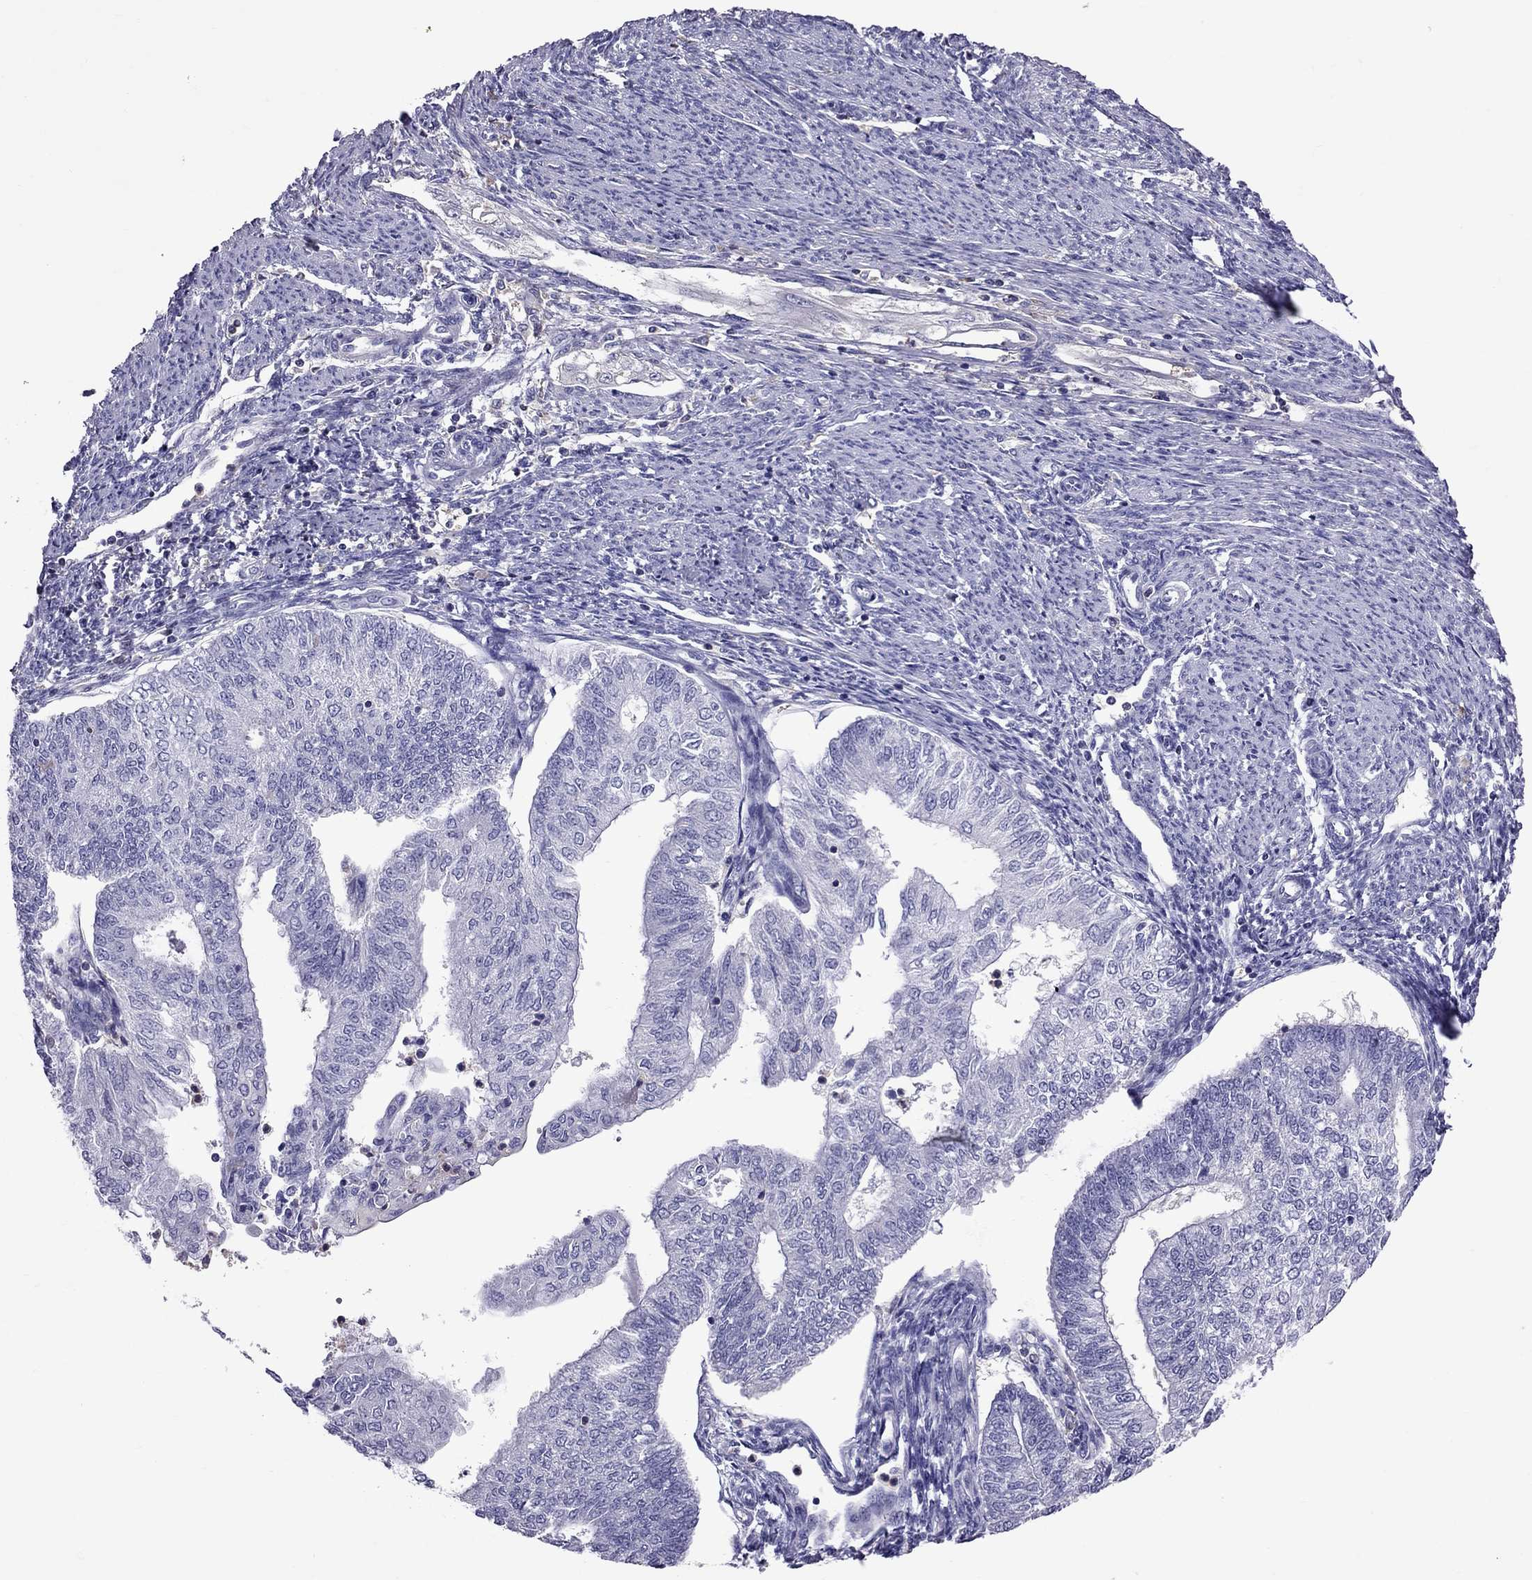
{"staining": {"intensity": "negative", "quantity": "none", "location": "none"}, "tissue": "endometrial cancer", "cell_type": "Tumor cells", "image_type": "cancer", "snomed": [{"axis": "morphology", "description": "Adenocarcinoma, NOS"}, {"axis": "topography", "description": "Endometrium"}], "caption": "Immunohistochemistry of human endometrial adenocarcinoma reveals no expression in tumor cells. The staining is performed using DAB (3,3'-diaminobenzidine) brown chromogen with nuclei counter-stained in using hematoxylin.", "gene": "TEX22", "patient": {"sex": "female", "age": 59}}